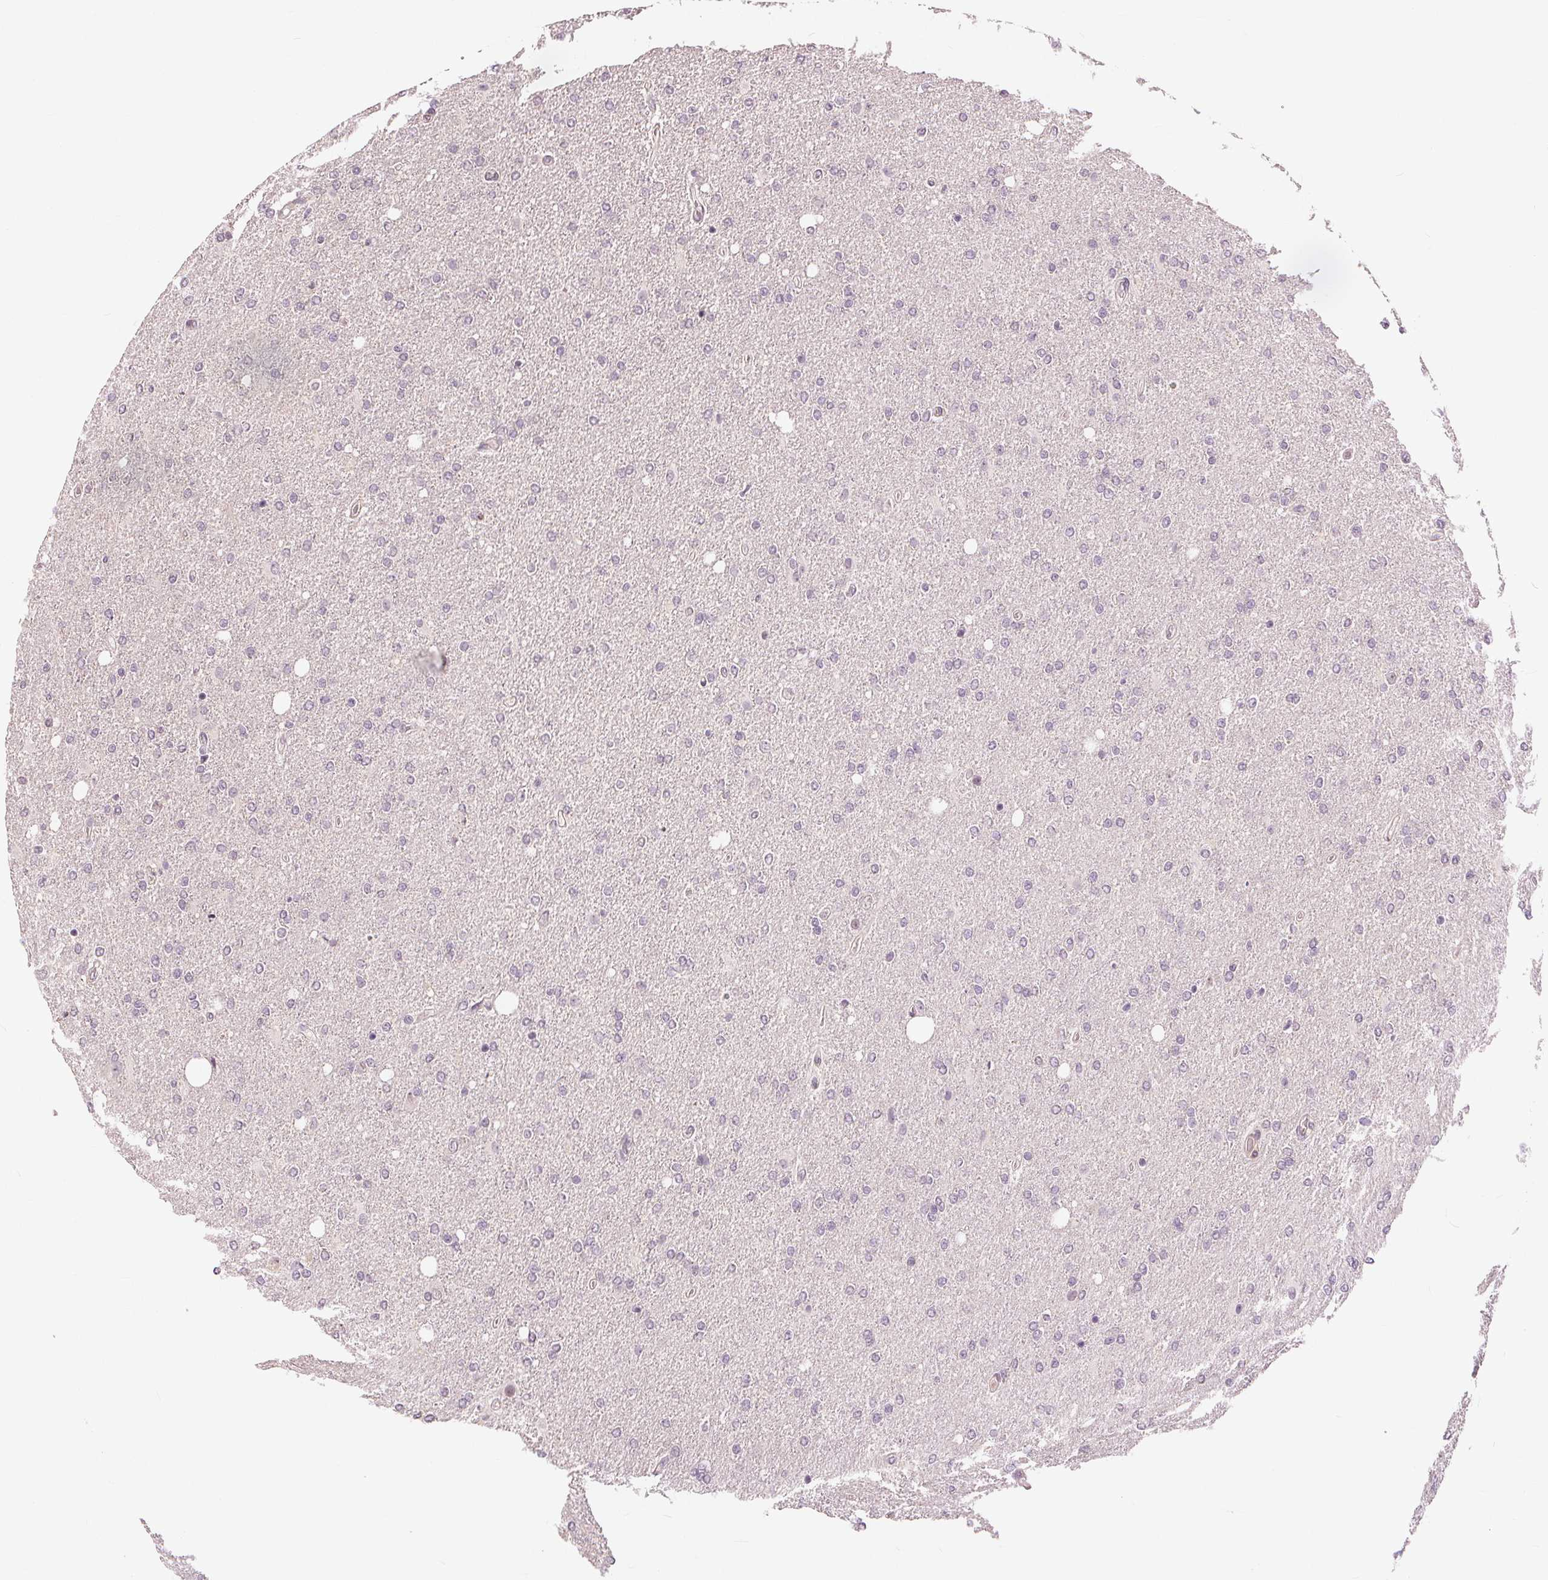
{"staining": {"intensity": "negative", "quantity": "none", "location": "none"}, "tissue": "glioma", "cell_type": "Tumor cells", "image_type": "cancer", "snomed": [{"axis": "morphology", "description": "Glioma, malignant, High grade"}, {"axis": "topography", "description": "Cerebral cortex"}], "caption": "Immunohistochemistry (IHC) photomicrograph of neoplastic tissue: glioma stained with DAB shows no significant protein positivity in tumor cells.", "gene": "SLC34A1", "patient": {"sex": "male", "age": 70}}